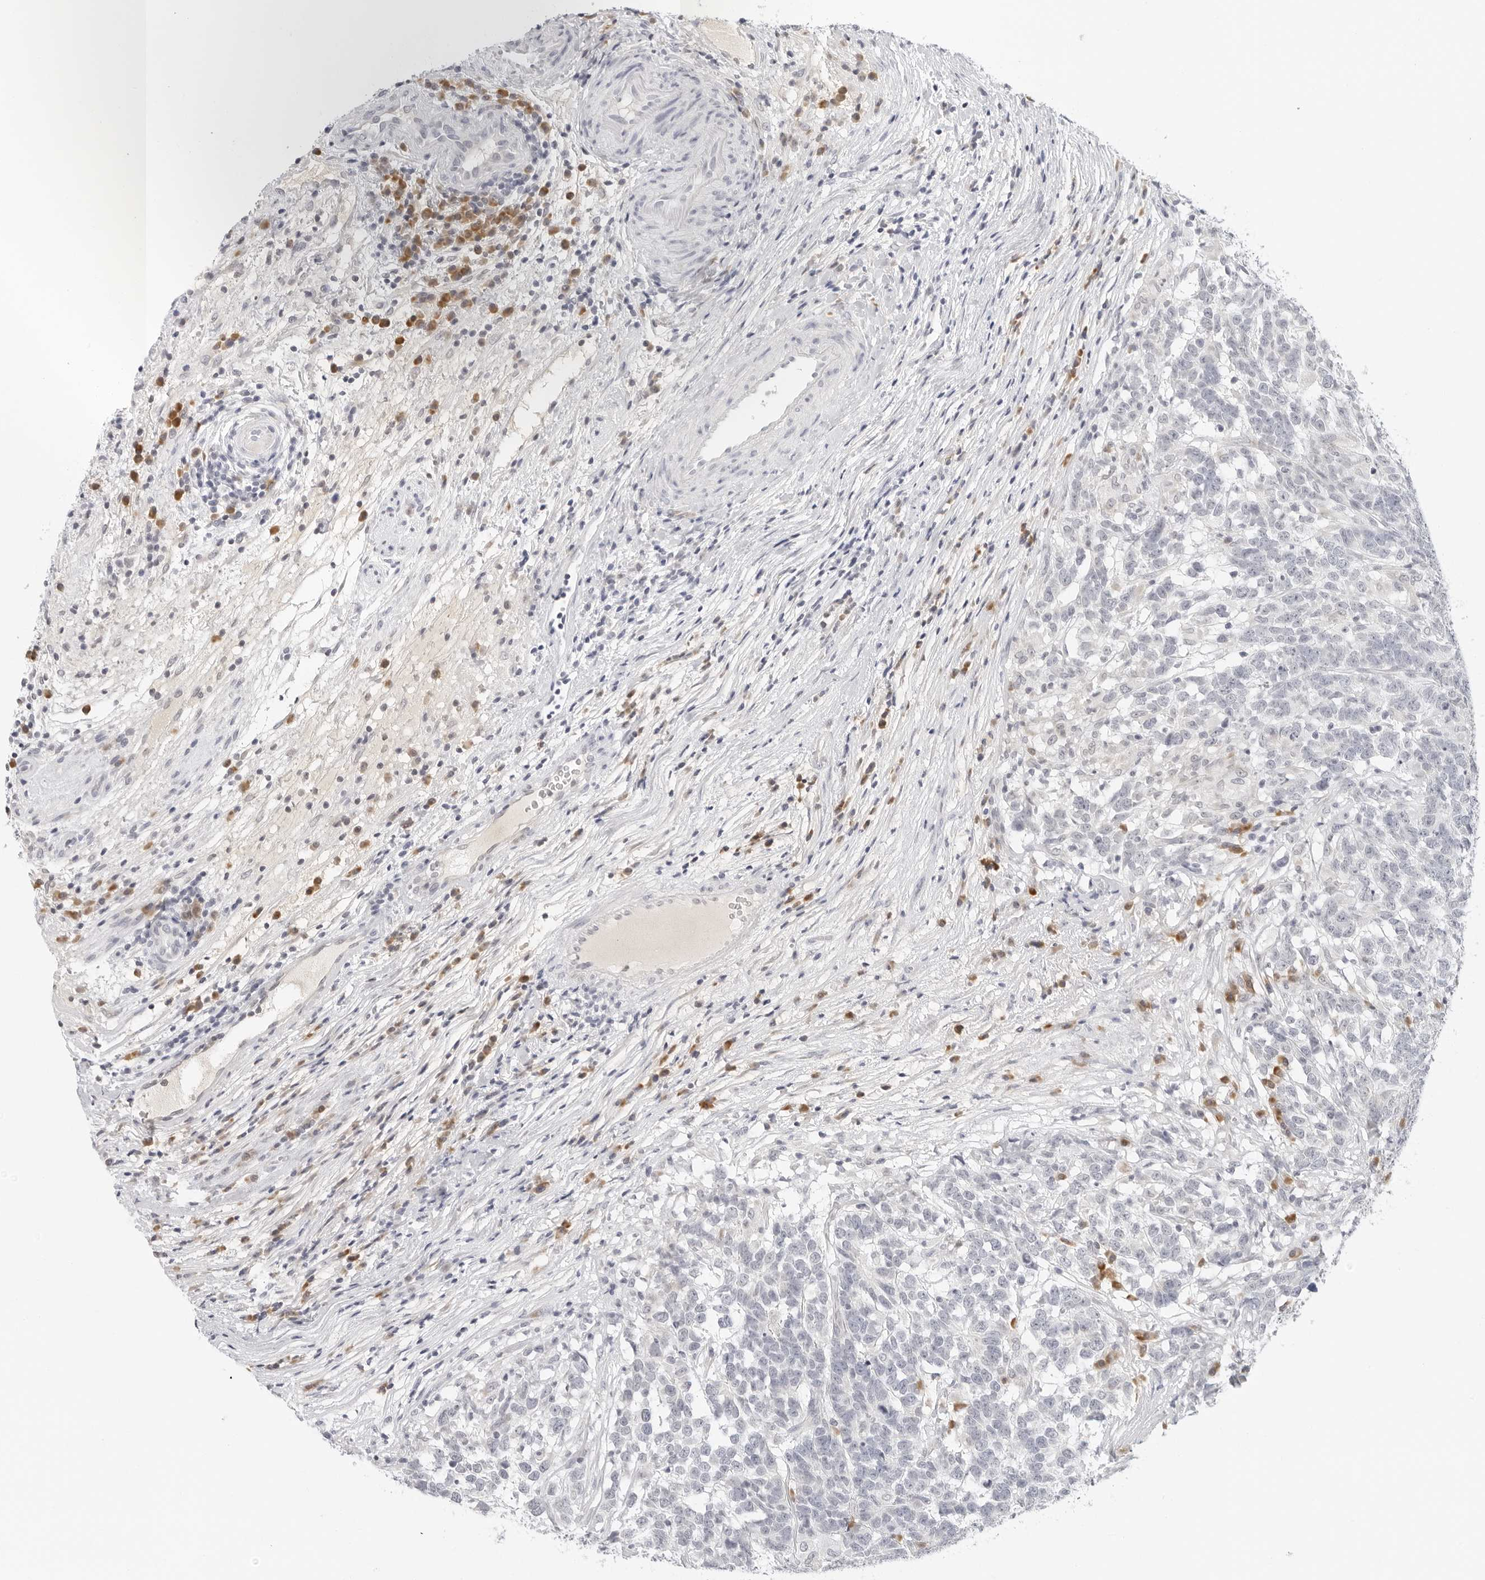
{"staining": {"intensity": "negative", "quantity": "none", "location": "none"}, "tissue": "testis cancer", "cell_type": "Tumor cells", "image_type": "cancer", "snomed": [{"axis": "morphology", "description": "Carcinoma, Embryonal, NOS"}, {"axis": "topography", "description": "Testis"}], "caption": "IHC of human testis cancer (embryonal carcinoma) demonstrates no positivity in tumor cells.", "gene": "EDN2", "patient": {"sex": "male", "age": 26}}